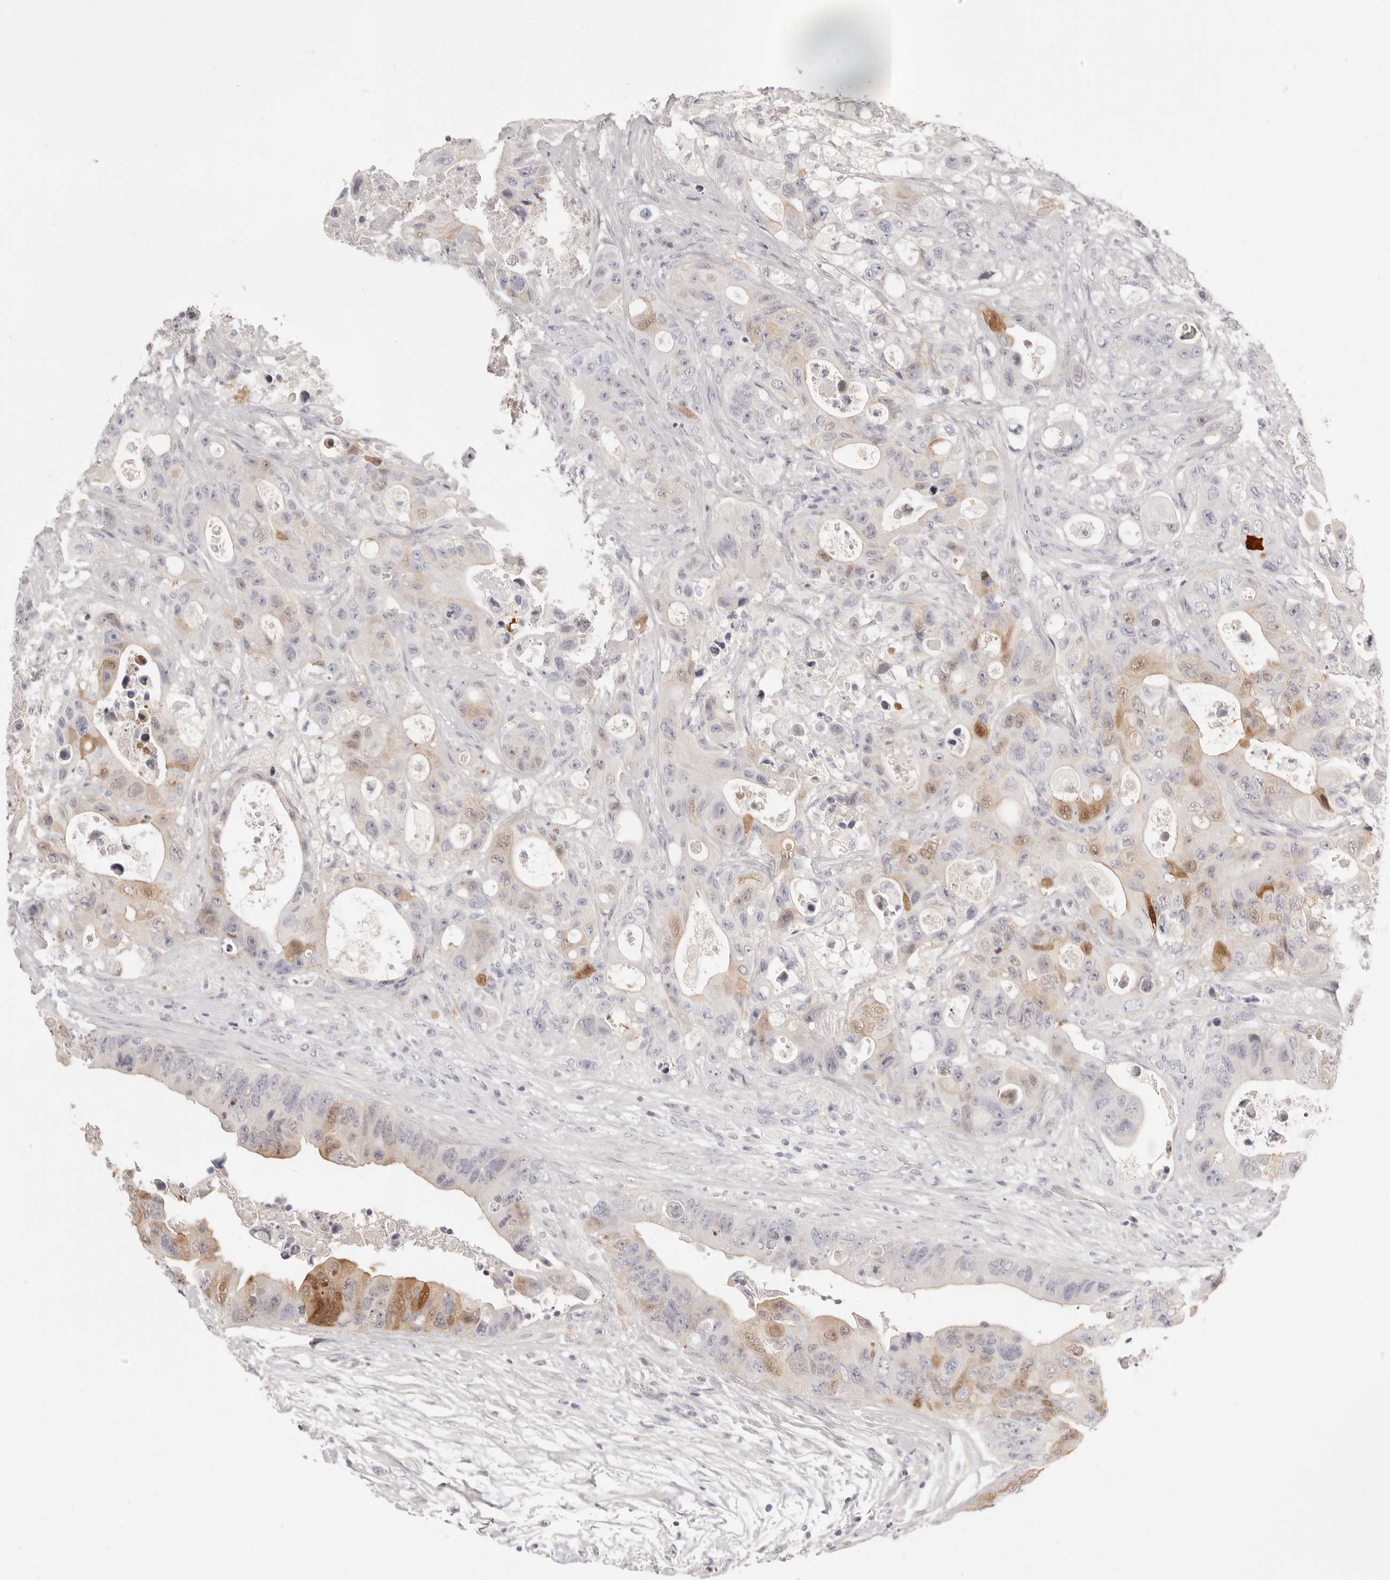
{"staining": {"intensity": "moderate", "quantity": "<25%", "location": "cytoplasmic/membranous,nuclear"}, "tissue": "colorectal cancer", "cell_type": "Tumor cells", "image_type": "cancer", "snomed": [{"axis": "morphology", "description": "Adenocarcinoma, NOS"}, {"axis": "topography", "description": "Colon"}], "caption": "Colorectal adenocarcinoma stained with a protein marker demonstrates moderate staining in tumor cells.", "gene": "FABP1", "patient": {"sex": "female", "age": 46}}